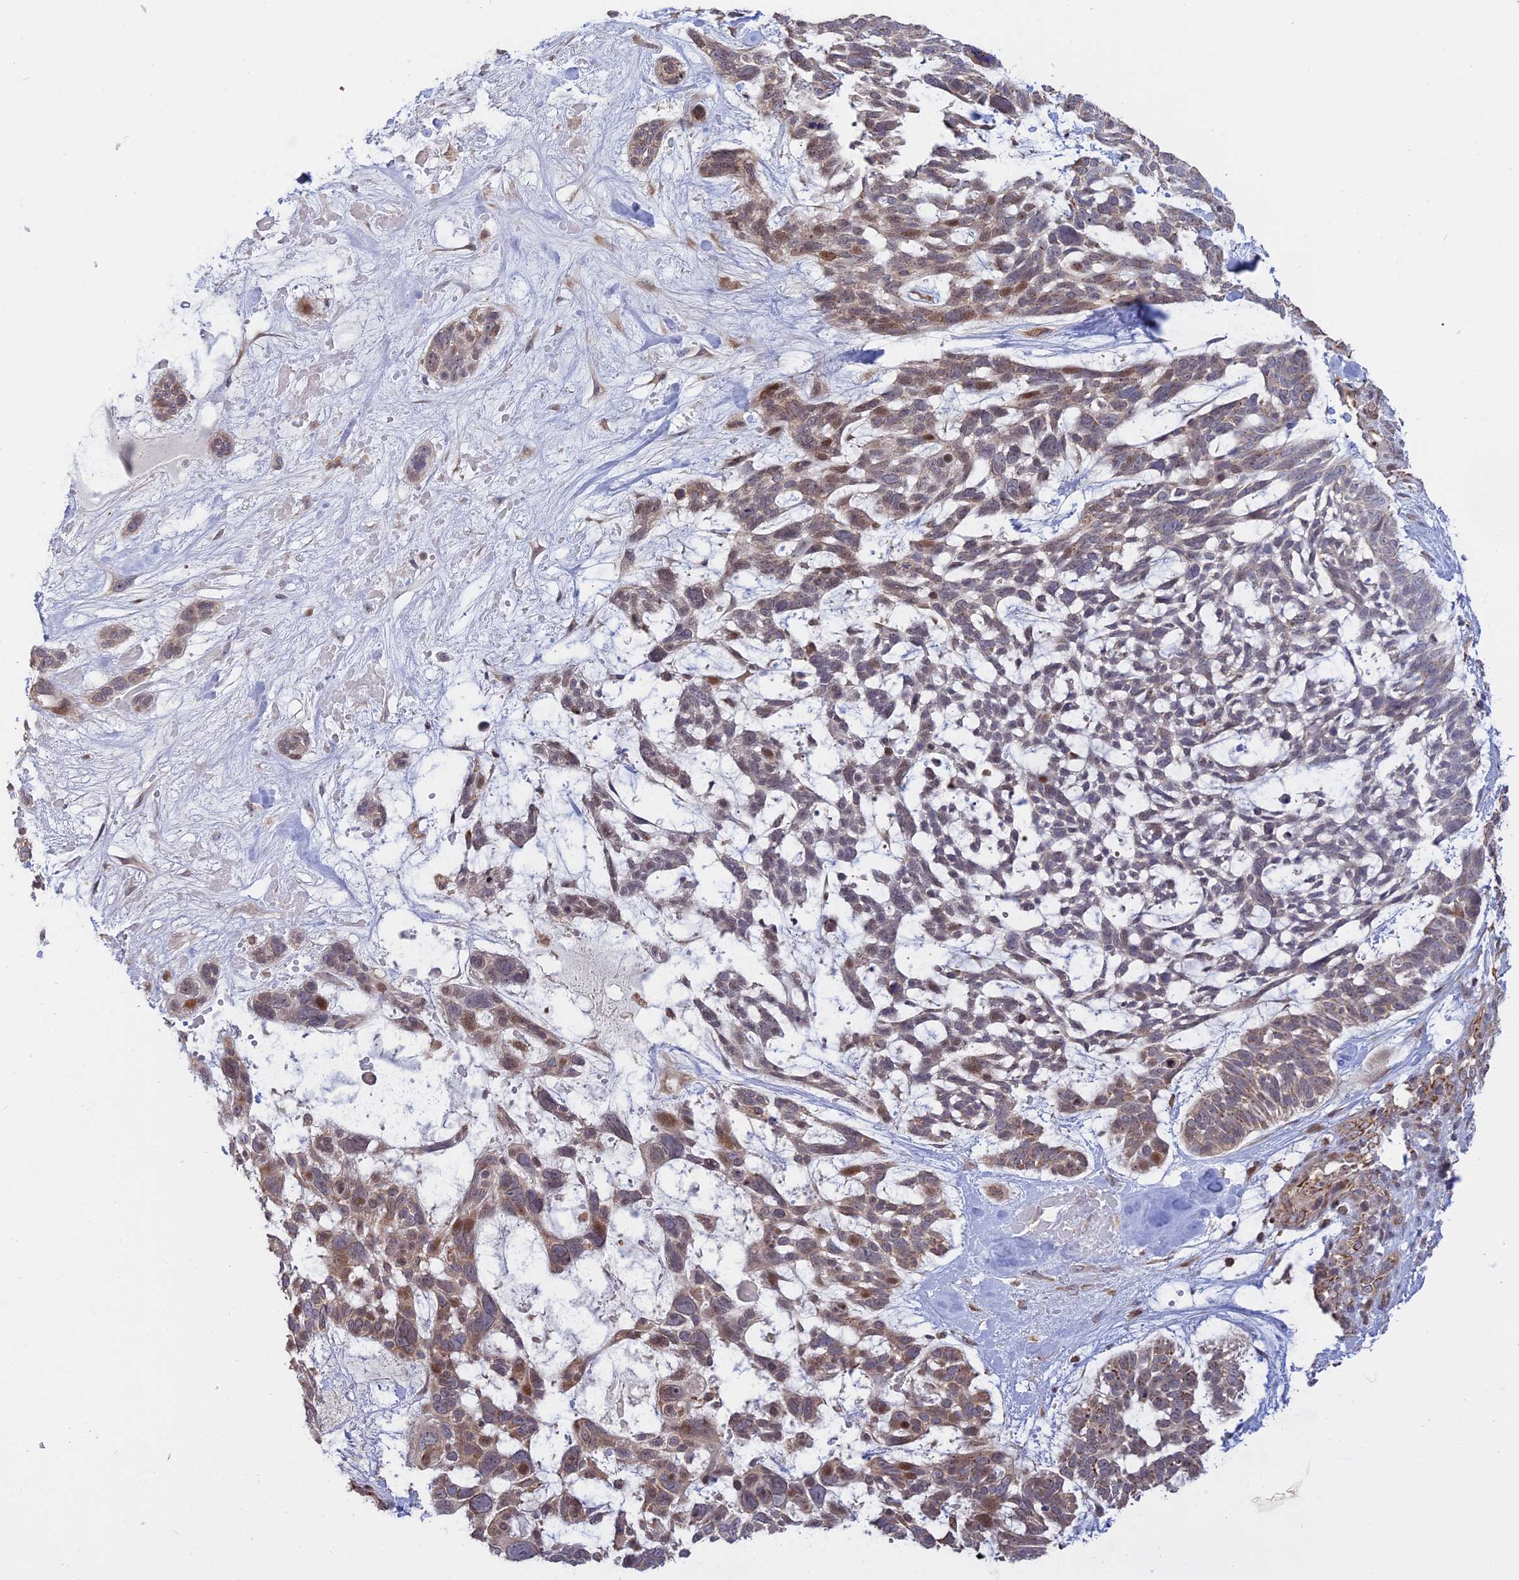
{"staining": {"intensity": "moderate", "quantity": "<25%", "location": "cytoplasmic/membranous,nuclear"}, "tissue": "skin cancer", "cell_type": "Tumor cells", "image_type": "cancer", "snomed": [{"axis": "morphology", "description": "Basal cell carcinoma"}, {"axis": "topography", "description": "Skin"}], "caption": "IHC (DAB) staining of human skin cancer (basal cell carcinoma) exhibits moderate cytoplasmic/membranous and nuclear protein positivity in approximately <25% of tumor cells. The staining was performed using DAB (3,3'-diaminobenzidine) to visualize the protein expression in brown, while the nuclei were stained in blue with hematoxylin (Magnification: 20x).", "gene": "GSKIP", "patient": {"sex": "male", "age": 88}}